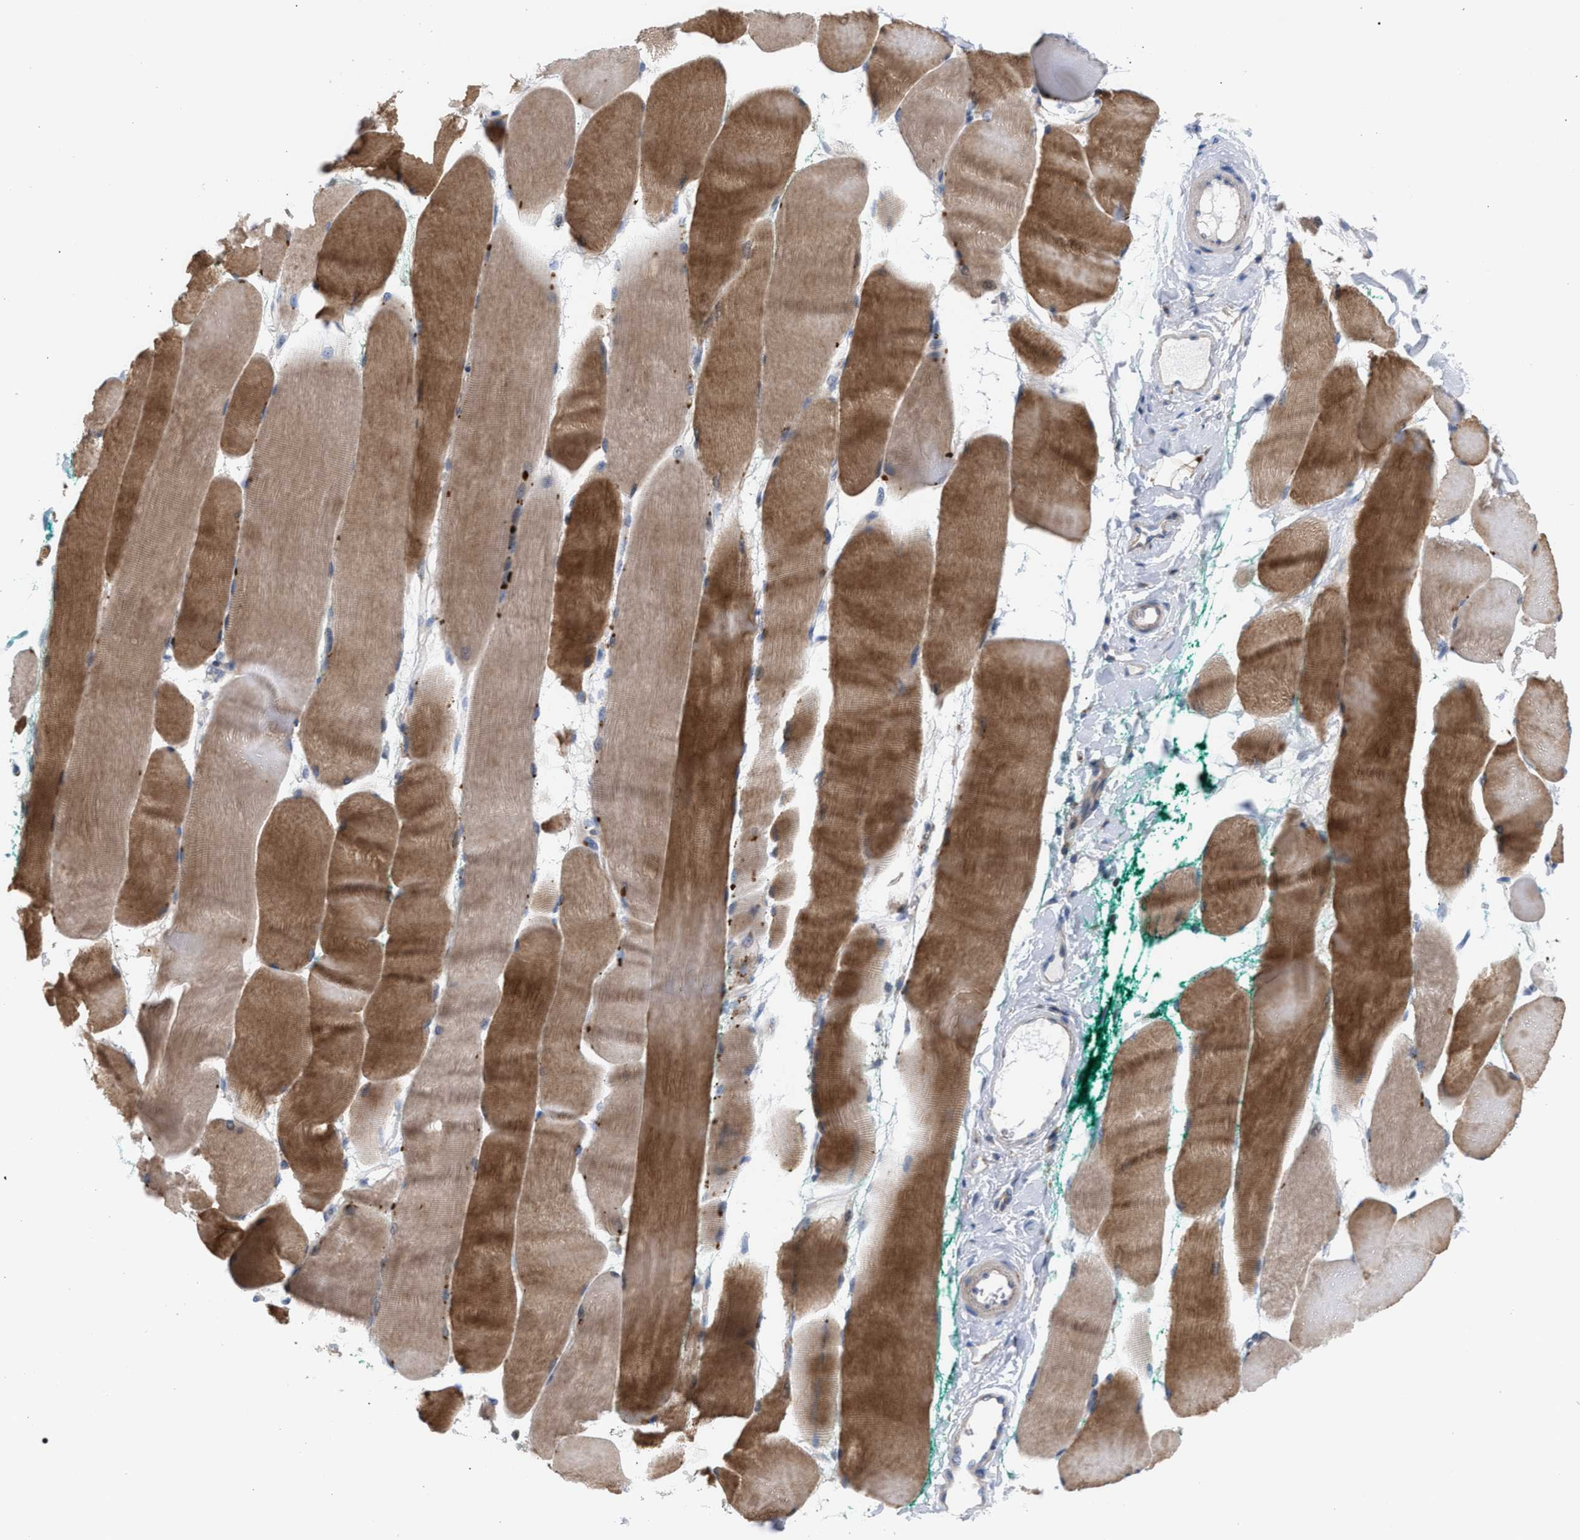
{"staining": {"intensity": "moderate", "quantity": ">75%", "location": "cytoplasmic/membranous"}, "tissue": "skeletal muscle", "cell_type": "Myocytes", "image_type": "normal", "snomed": [{"axis": "morphology", "description": "Normal tissue, NOS"}, {"axis": "morphology", "description": "Squamous cell carcinoma, NOS"}, {"axis": "topography", "description": "Skeletal muscle"}], "caption": "A high-resolution image shows IHC staining of normal skeletal muscle, which exhibits moderate cytoplasmic/membranous expression in about >75% of myocytes.", "gene": "MBTD1", "patient": {"sex": "male", "age": 51}}